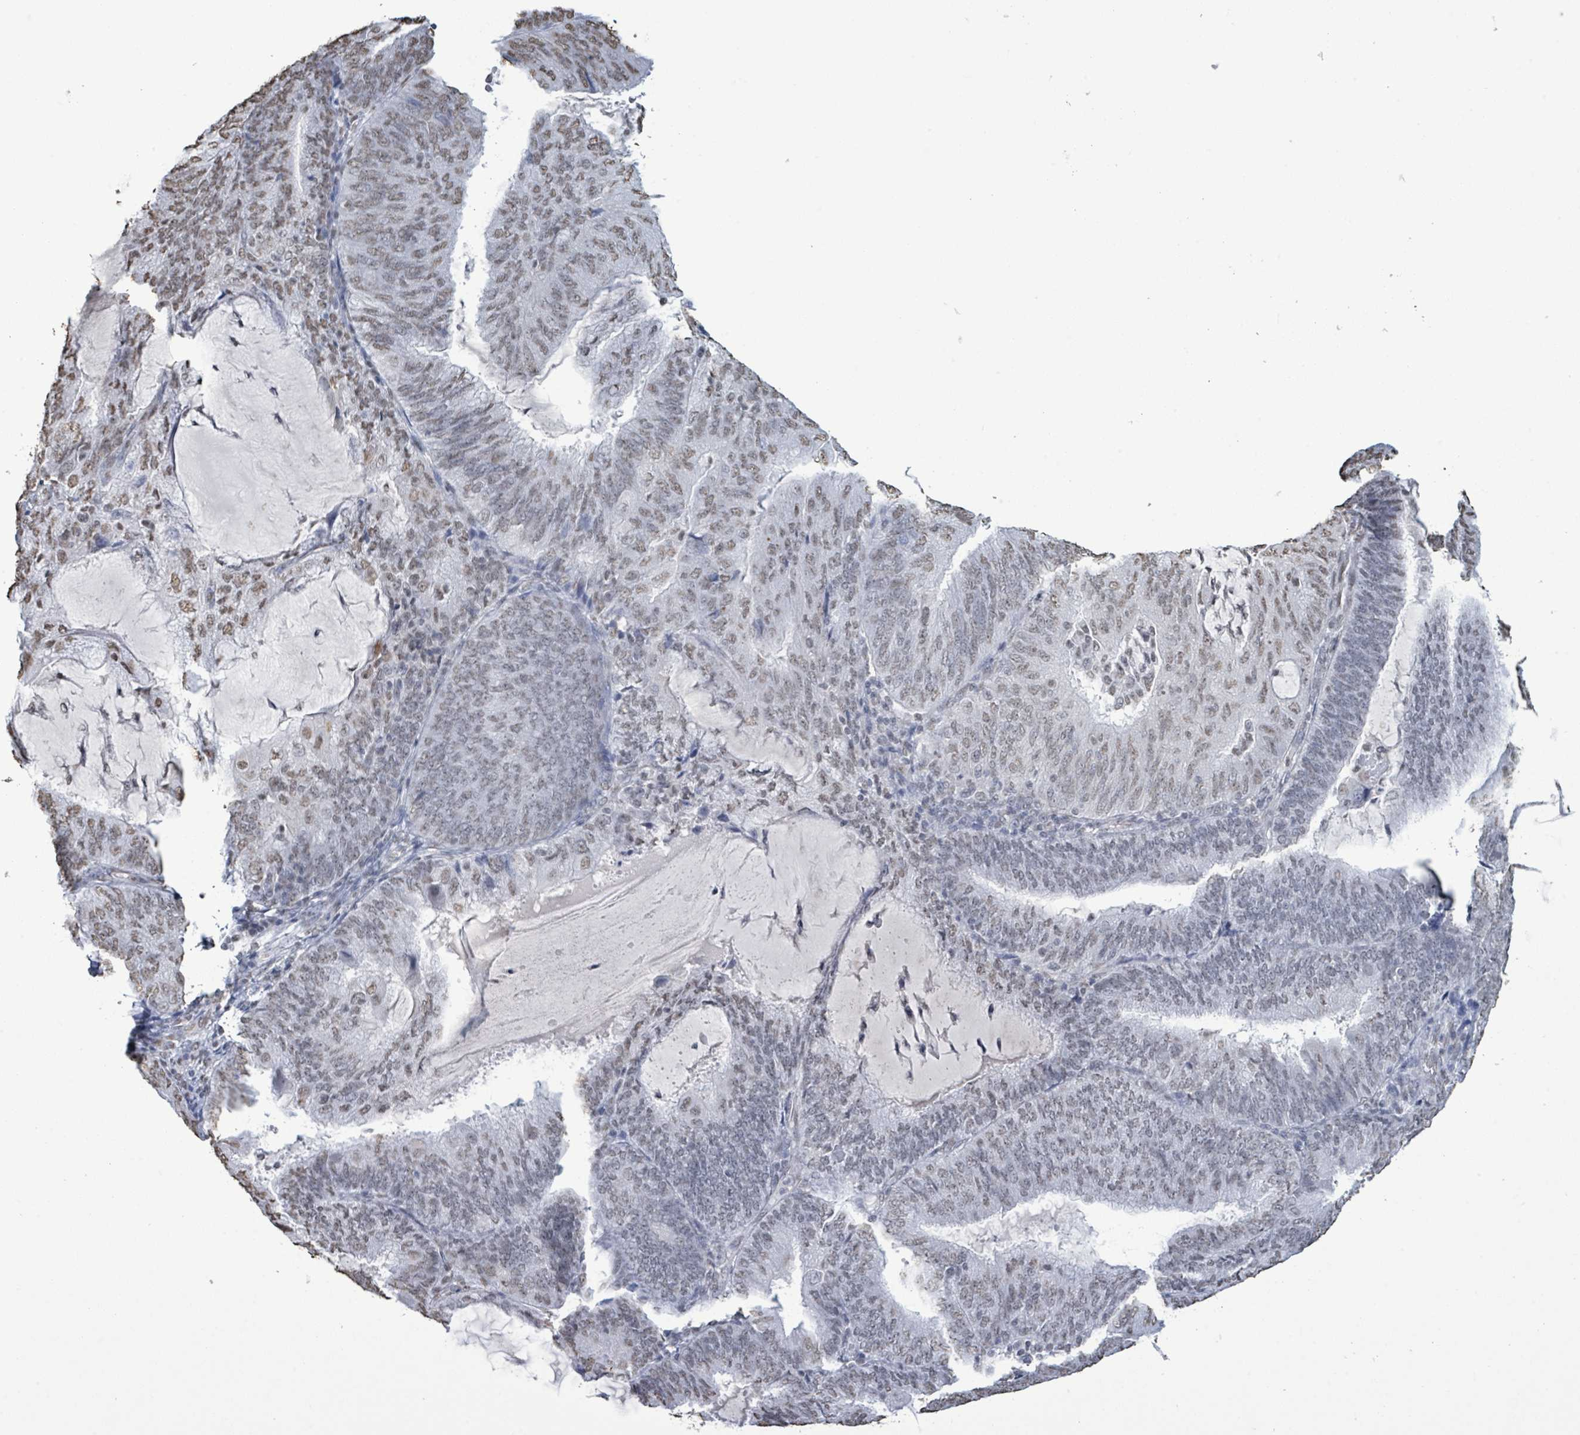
{"staining": {"intensity": "weak", "quantity": "25%-75%", "location": "nuclear"}, "tissue": "endometrial cancer", "cell_type": "Tumor cells", "image_type": "cancer", "snomed": [{"axis": "morphology", "description": "Adenocarcinoma, NOS"}, {"axis": "topography", "description": "Endometrium"}], "caption": "Endometrial cancer (adenocarcinoma) tissue displays weak nuclear expression in approximately 25%-75% of tumor cells, visualized by immunohistochemistry. The protein is shown in brown color, while the nuclei are stained blue.", "gene": "SAMD14", "patient": {"sex": "female", "age": 81}}